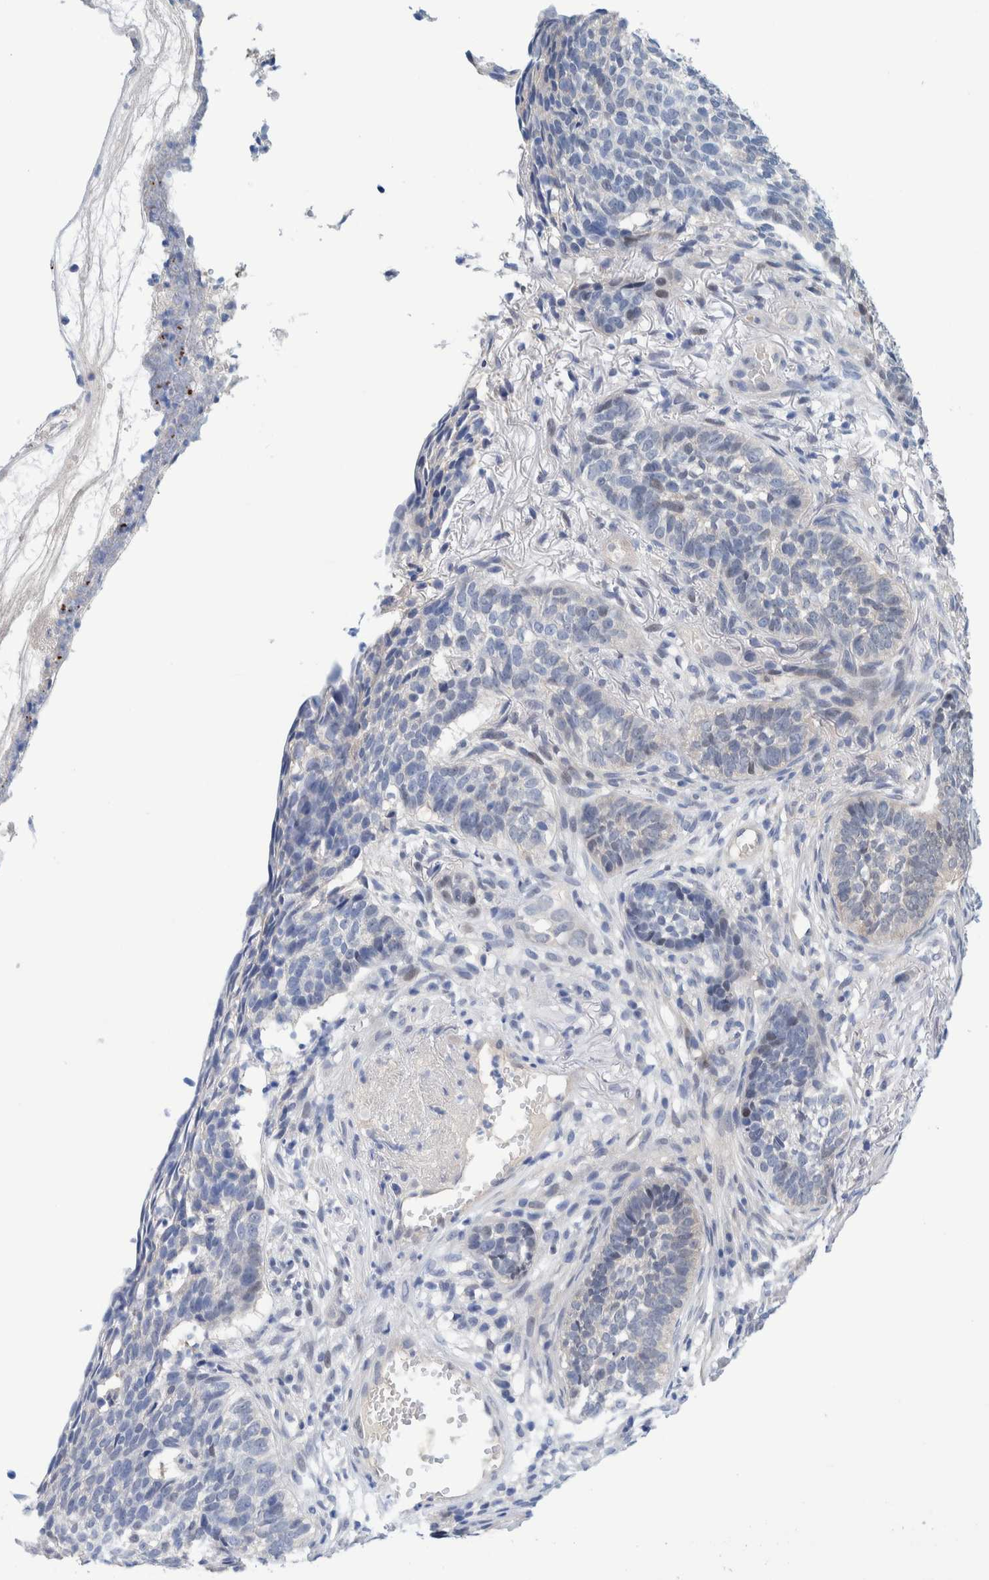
{"staining": {"intensity": "negative", "quantity": "none", "location": "none"}, "tissue": "skin cancer", "cell_type": "Tumor cells", "image_type": "cancer", "snomed": [{"axis": "morphology", "description": "Basal cell carcinoma"}, {"axis": "topography", "description": "Skin"}], "caption": "Immunohistochemistry photomicrograph of neoplastic tissue: skin basal cell carcinoma stained with DAB shows no significant protein positivity in tumor cells. (DAB (3,3'-diaminobenzidine) immunohistochemistry with hematoxylin counter stain).", "gene": "PFAS", "patient": {"sex": "male", "age": 85}}